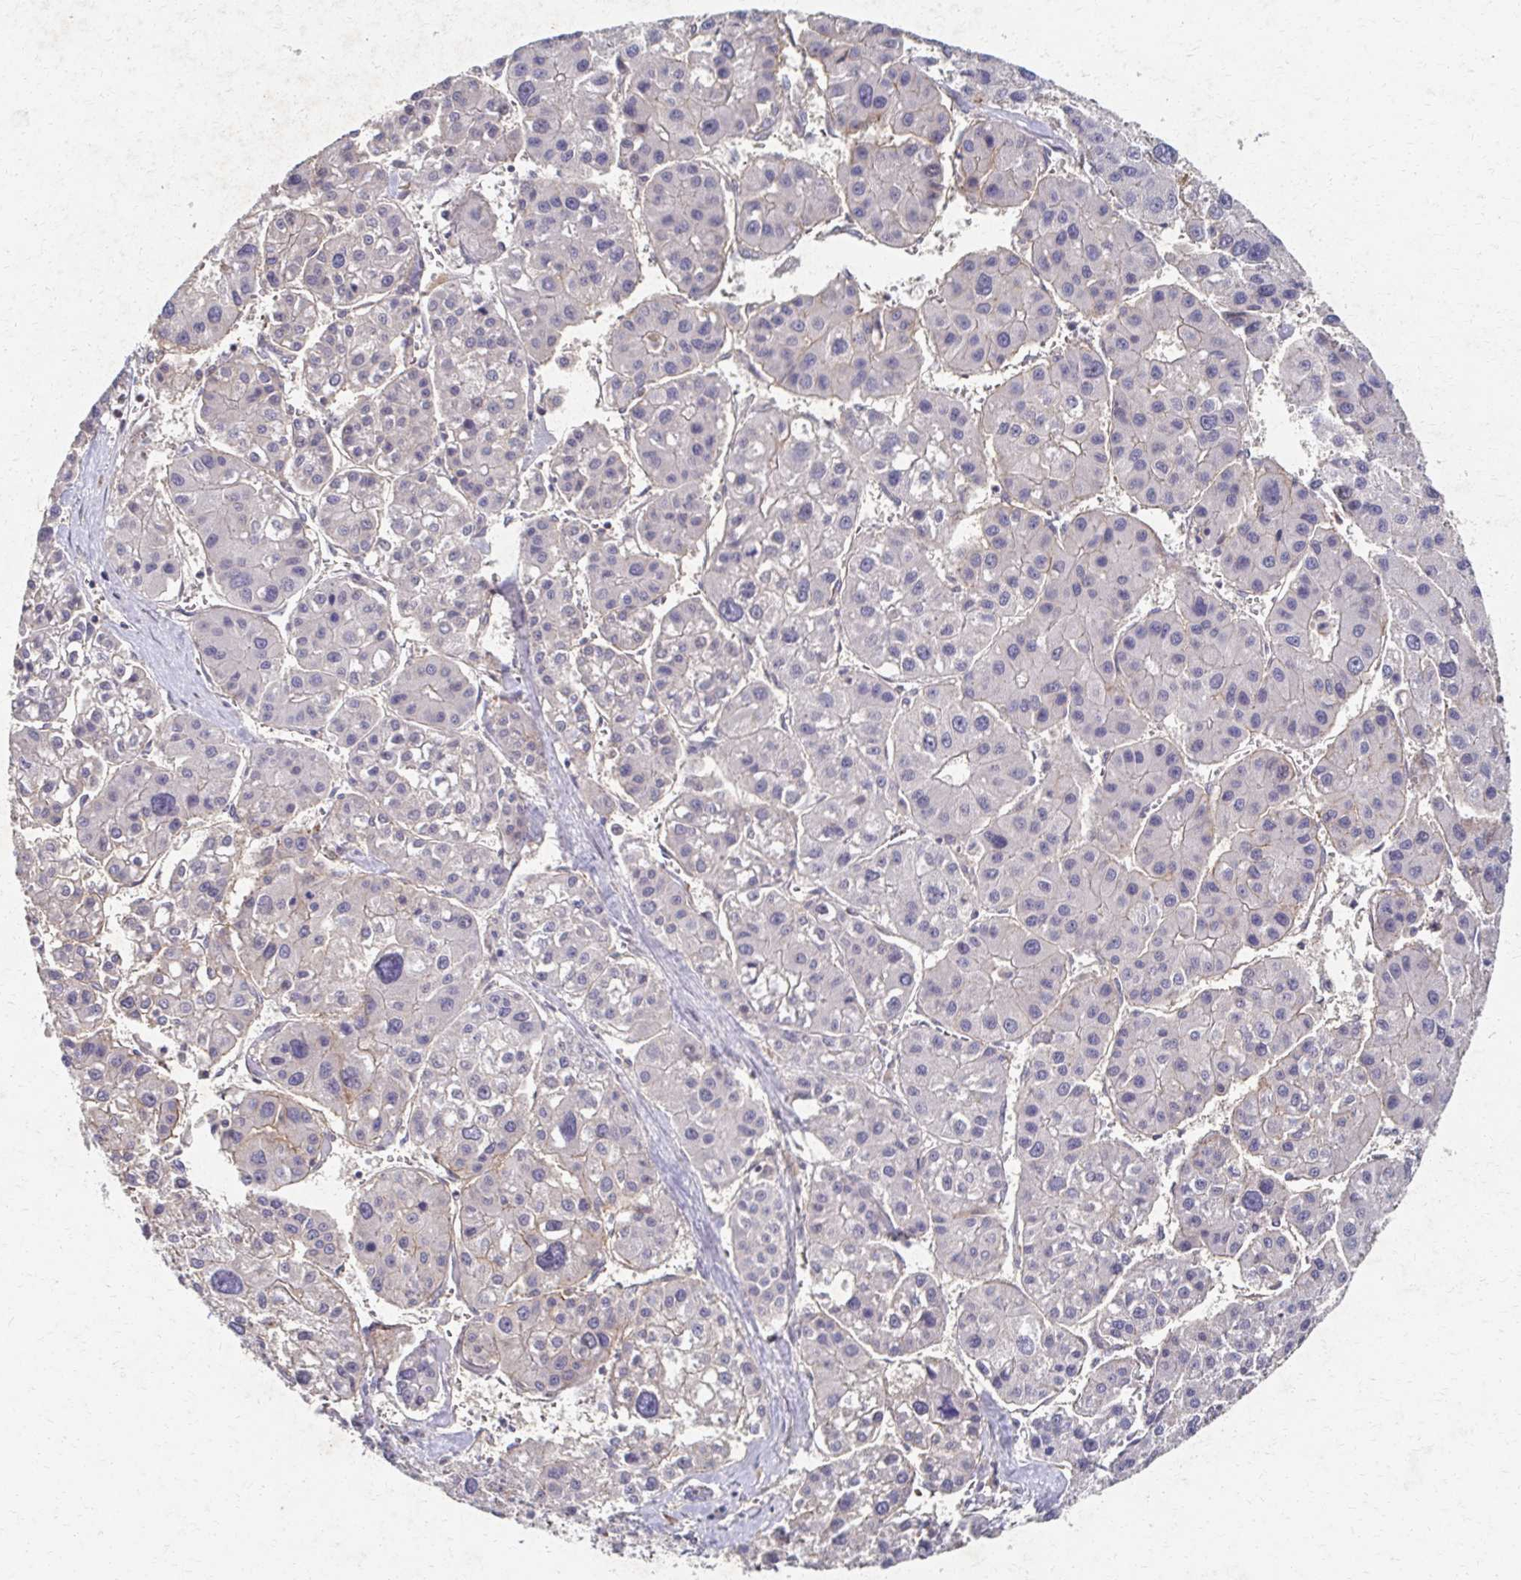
{"staining": {"intensity": "negative", "quantity": "none", "location": "none"}, "tissue": "liver cancer", "cell_type": "Tumor cells", "image_type": "cancer", "snomed": [{"axis": "morphology", "description": "Carcinoma, Hepatocellular, NOS"}, {"axis": "topography", "description": "Liver"}], "caption": "The histopathology image displays no staining of tumor cells in liver hepatocellular carcinoma.", "gene": "EOLA2", "patient": {"sex": "male", "age": 73}}